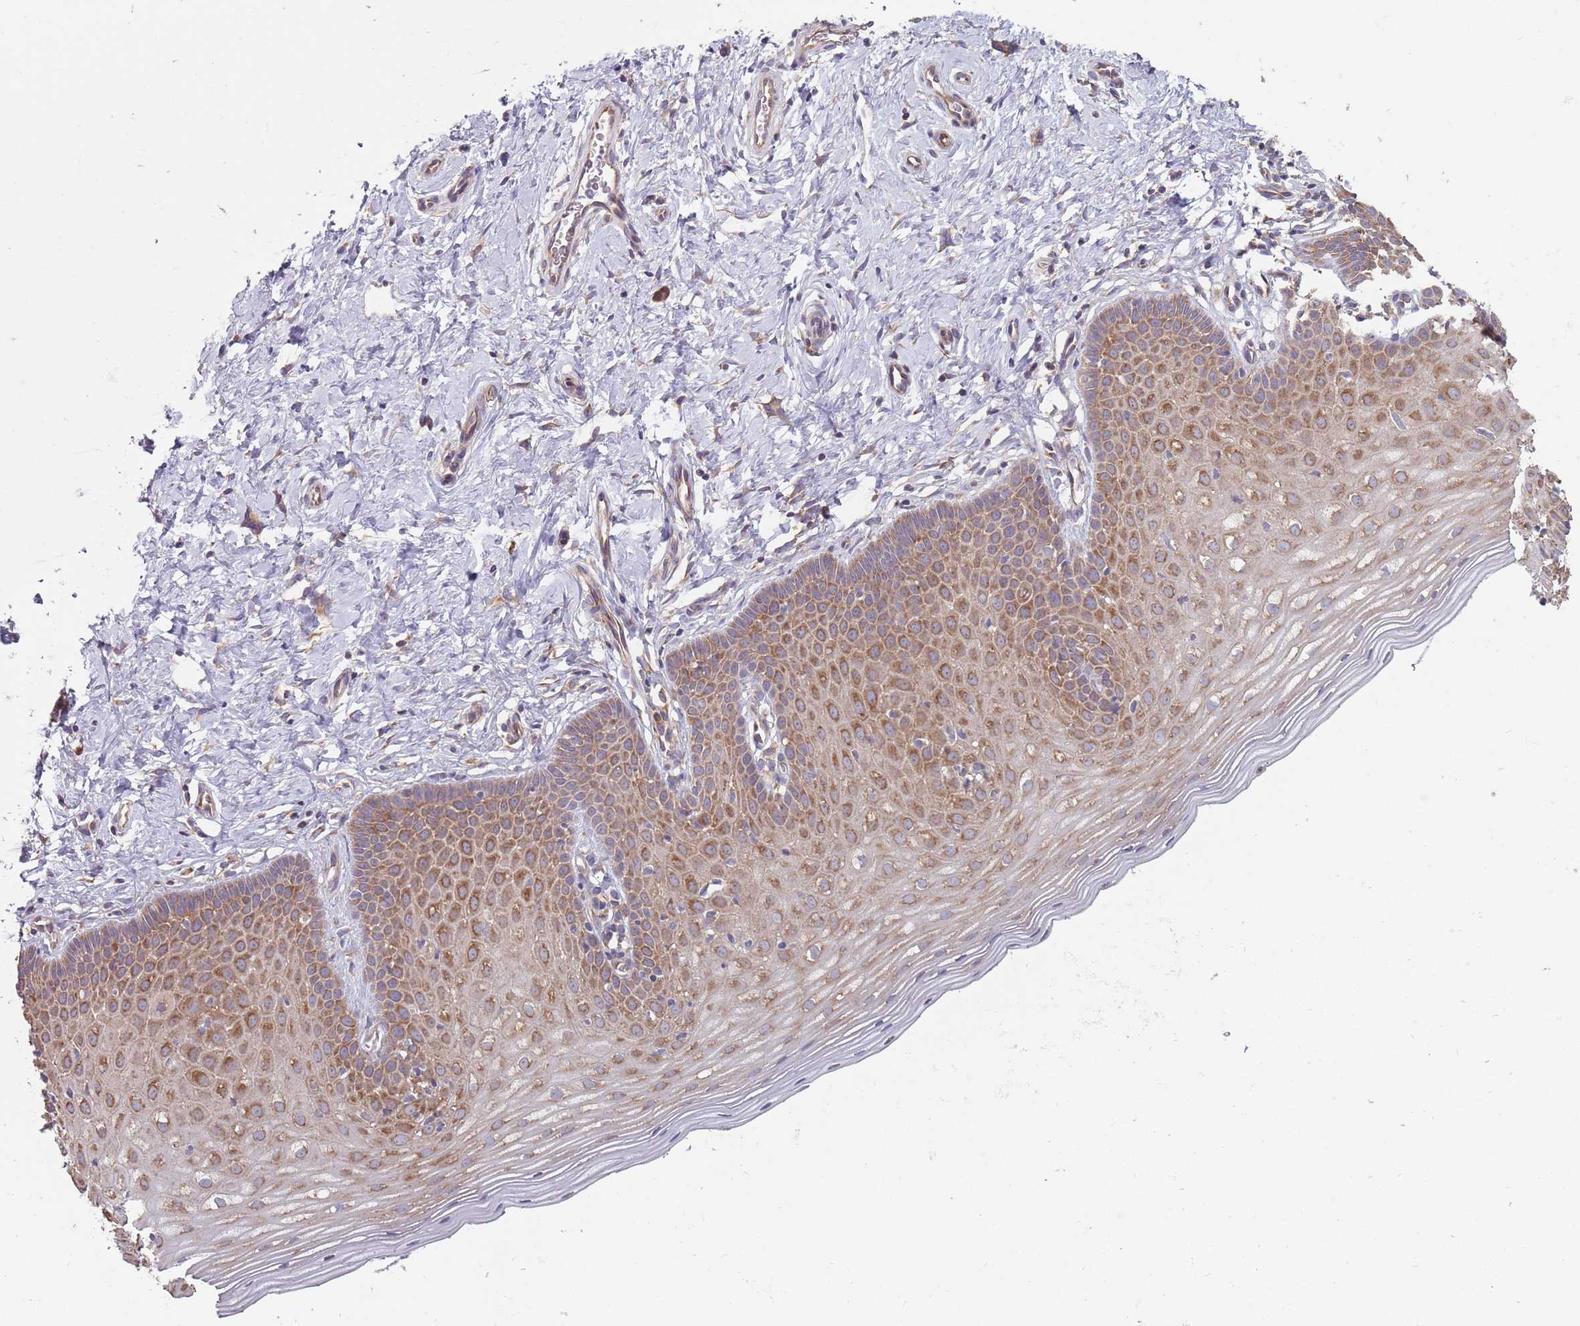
{"staining": {"intensity": "weak", "quantity": "25%-75%", "location": "cytoplasmic/membranous"}, "tissue": "cervix", "cell_type": "Glandular cells", "image_type": "normal", "snomed": [{"axis": "morphology", "description": "Normal tissue, NOS"}, {"axis": "topography", "description": "Cervix"}], "caption": "Human cervix stained for a protein (brown) displays weak cytoplasmic/membranous positive positivity in approximately 25%-75% of glandular cells.", "gene": "RPL17", "patient": {"sex": "female", "age": 36}}